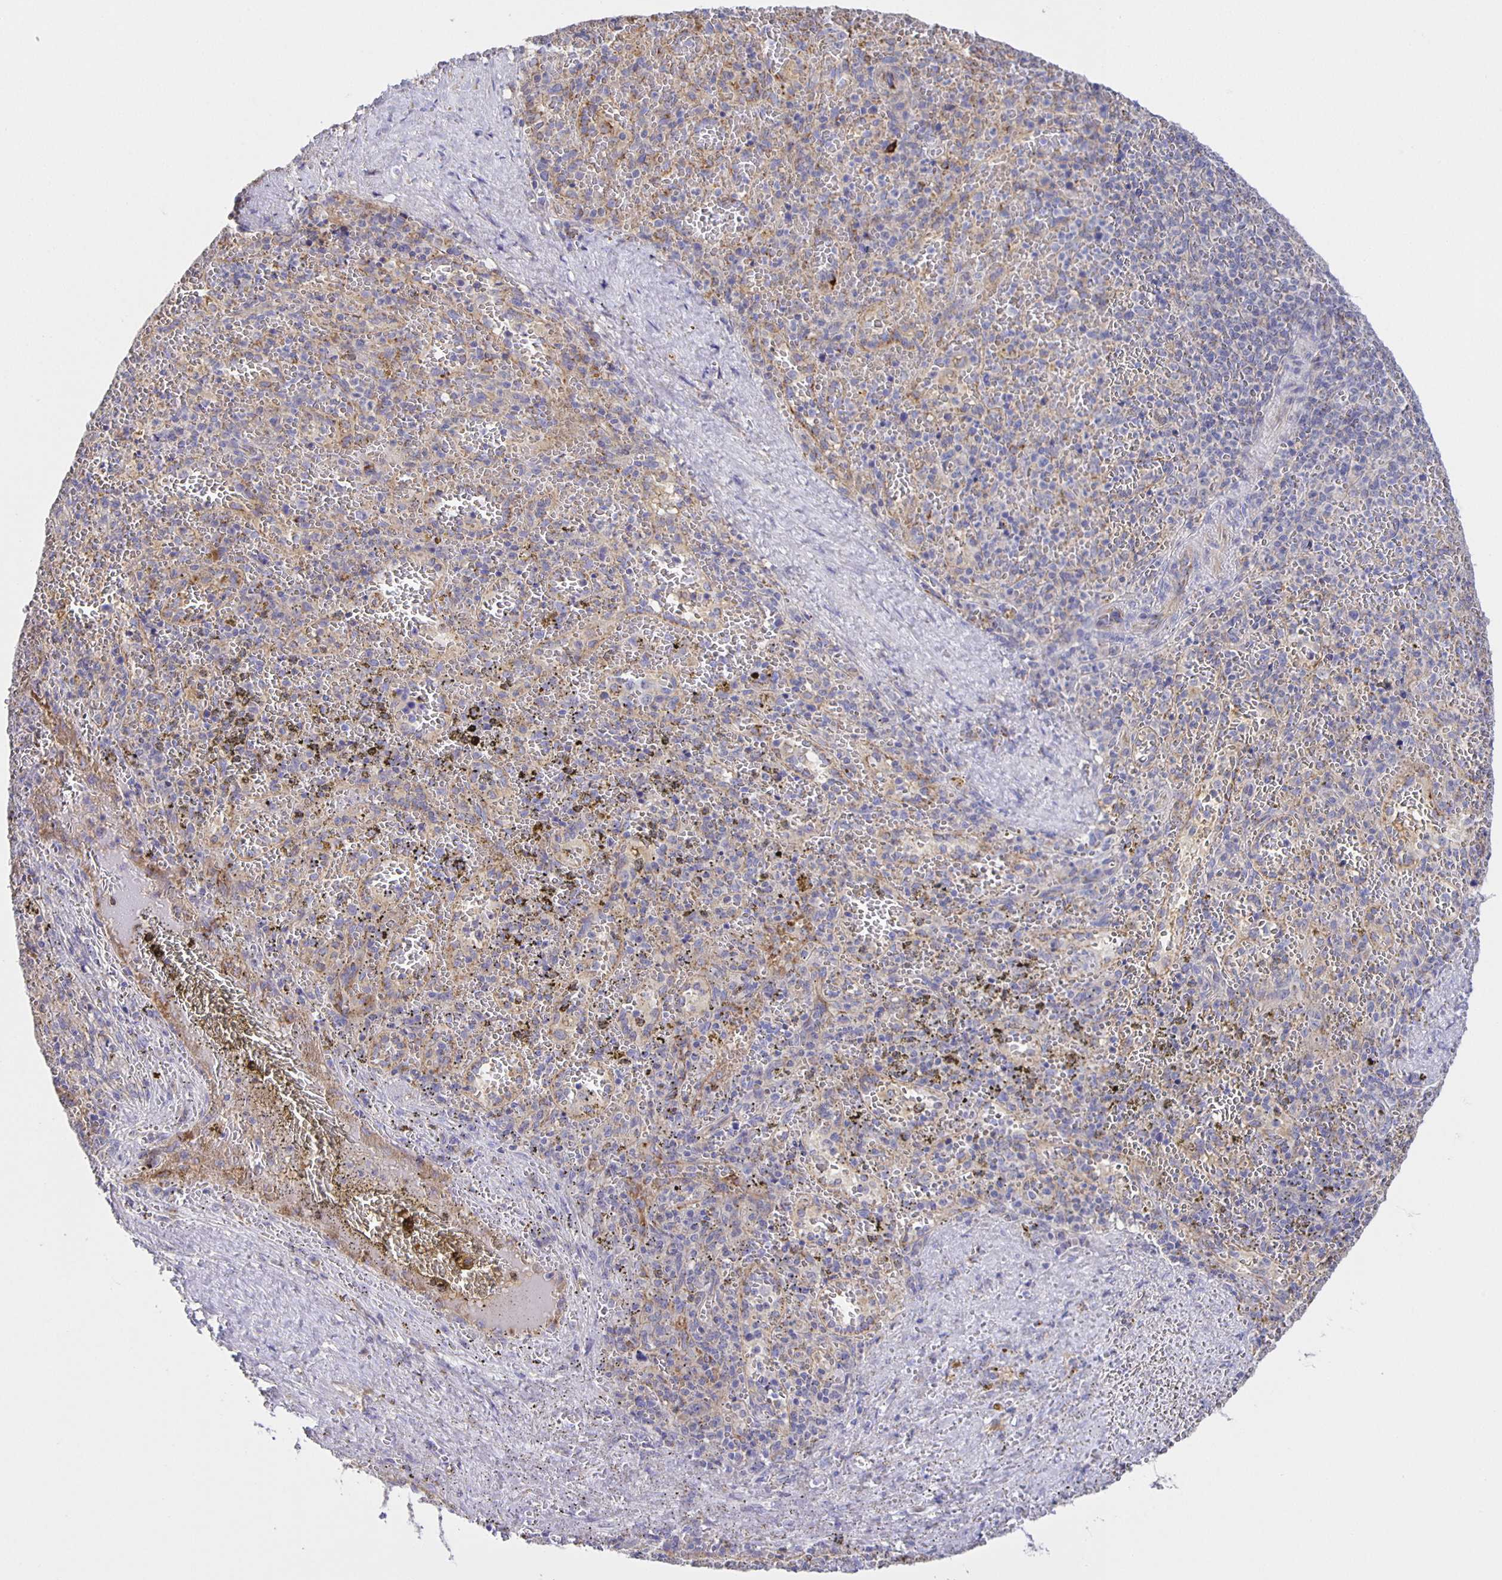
{"staining": {"intensity": "negative", "quantity": "none", "location": "none"}, "tissue": "spleen", "cell_type": "Cells in red pulp", "image_type": "normal", "snomed": [{"axis": "morphology", "description": "Normal tissue, NOS"}, {"axis": "topography", "description": "Spleen"}], "caption": "This is an immunohistochemistry (IHC) micrograph of benign human spleen. There is no staining in cells in red pulp.", "gene": "JMJD4", "patient": {"sex": "female", "age": 50}}